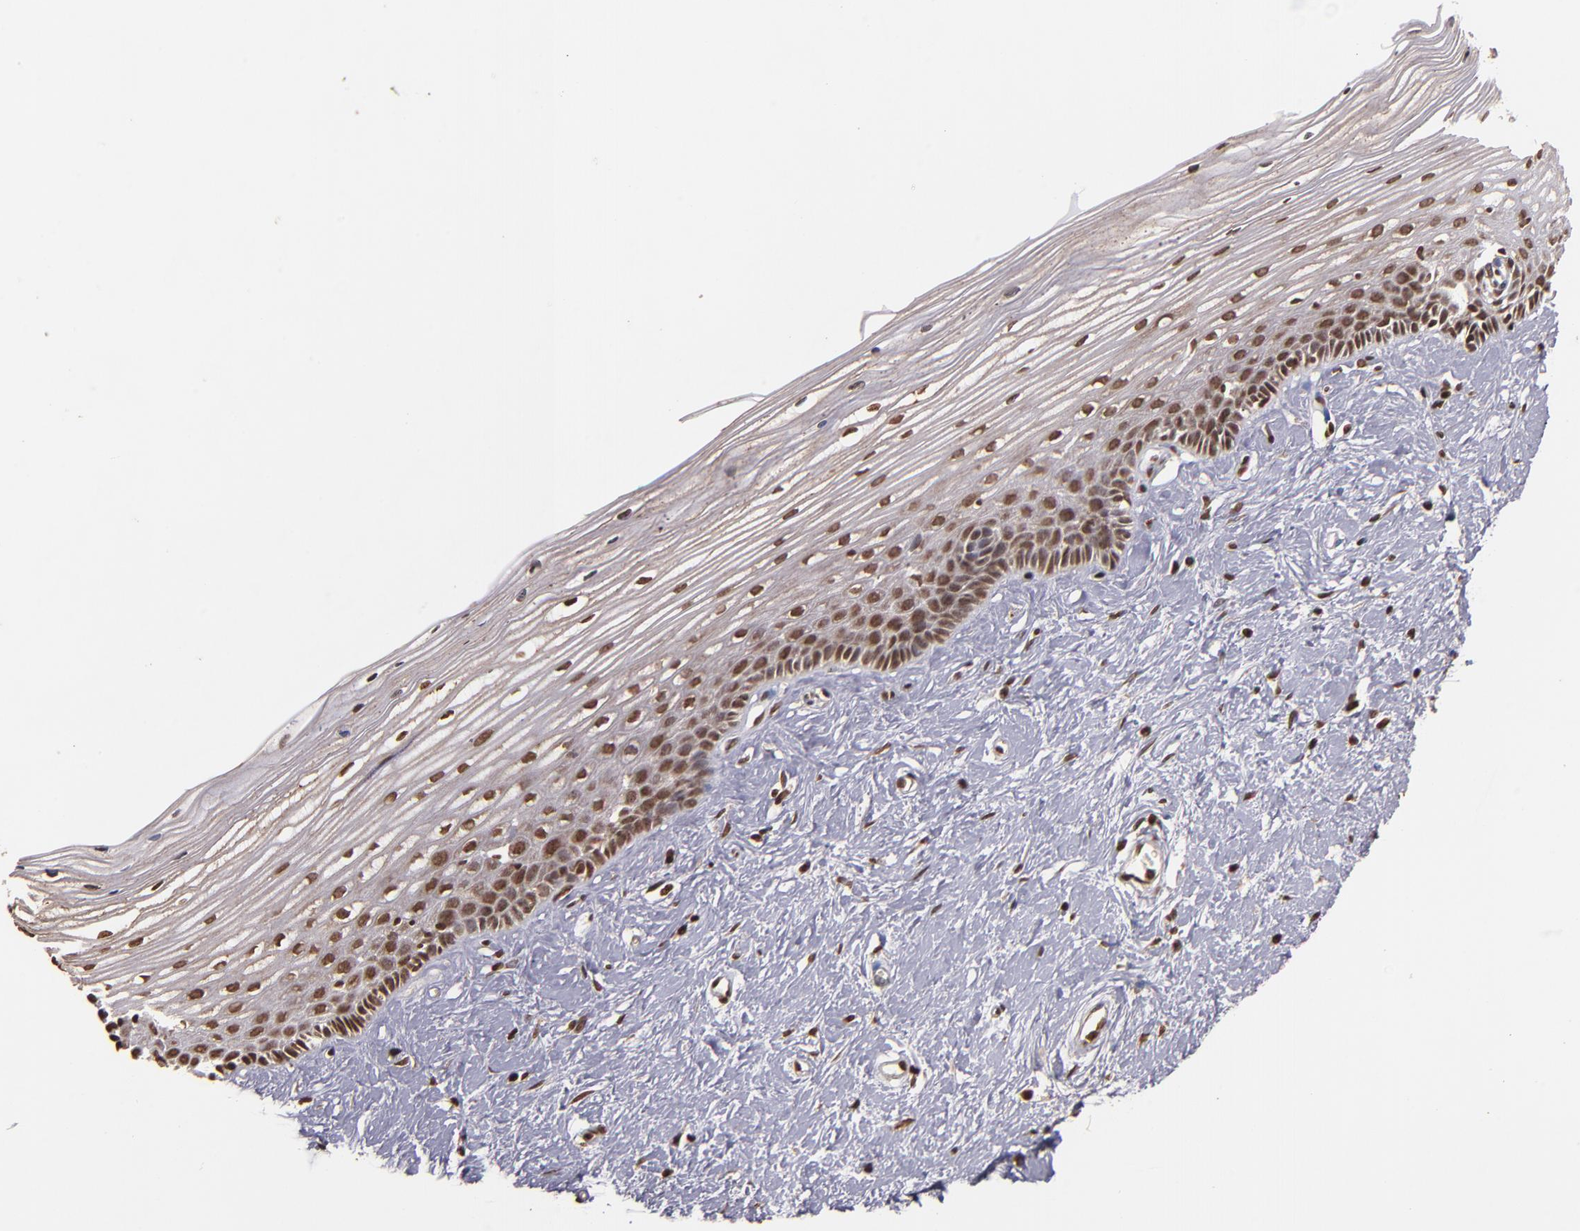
{"staining": {"intensity": "moderate", "quantity": ">75%", "location": "cytoplasmic/membranous,nuclear"}, "tissue": "cervix", "cell_type": "Glandular cells", "image_type": "normal", "snomed": [{"axis": "morphology", "description": "Normal tissue, NOS"}, {"axis": "topography", "description": "Cervix"}], "caption": "Human cervix stained for a protein (brown) reveals moderate cytoplasmic/membranous,nuclear positive expression in about >75% of glandular cells.", "gene": "CUL3", "patient": {"sex": "female", "age": 40}}